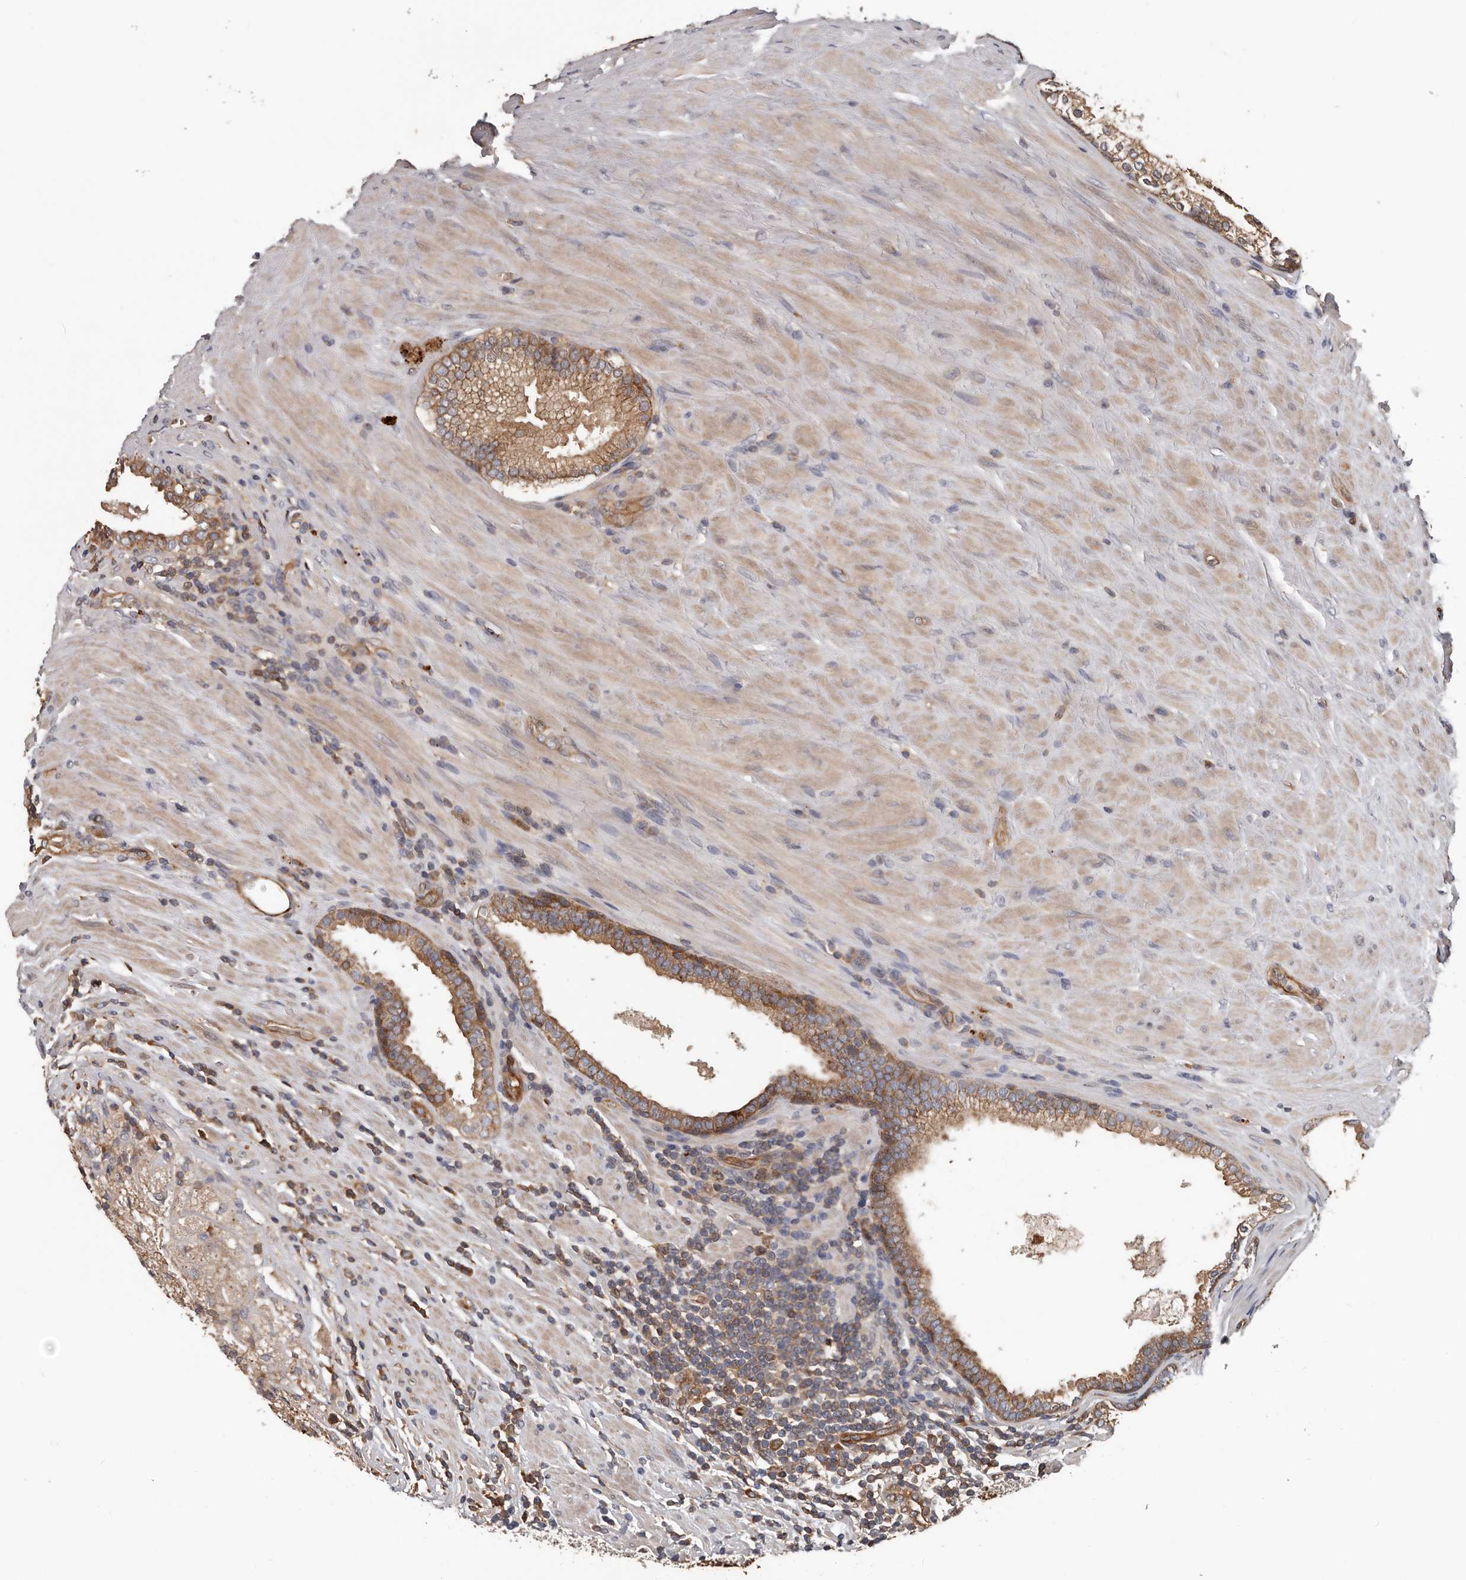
{"staining": {"intensity": "moderate", "quantity": "<25%", "location": "cytoplasmic/membranous"}, "tissue": "prostate cancer", "cell_type": "Tumor cells", "image_type": "cancer", "snomed": [{"axis": "morphology", "description": "Adenocarcinoma, High grade"}, {"axis": "topography", "description": "Prostate"}], "caption": "DAB immunohistochemical staining of human high-grade adenocarcinoma (prostate) demonstrates moderate cytoplasmic/membranous protein expression in approximately <25% of tumor cells. (IHC, brightfield microscopy, high magnification).", "gene": "PNRC2", "patient": {"sex": "male", "age": 73}}